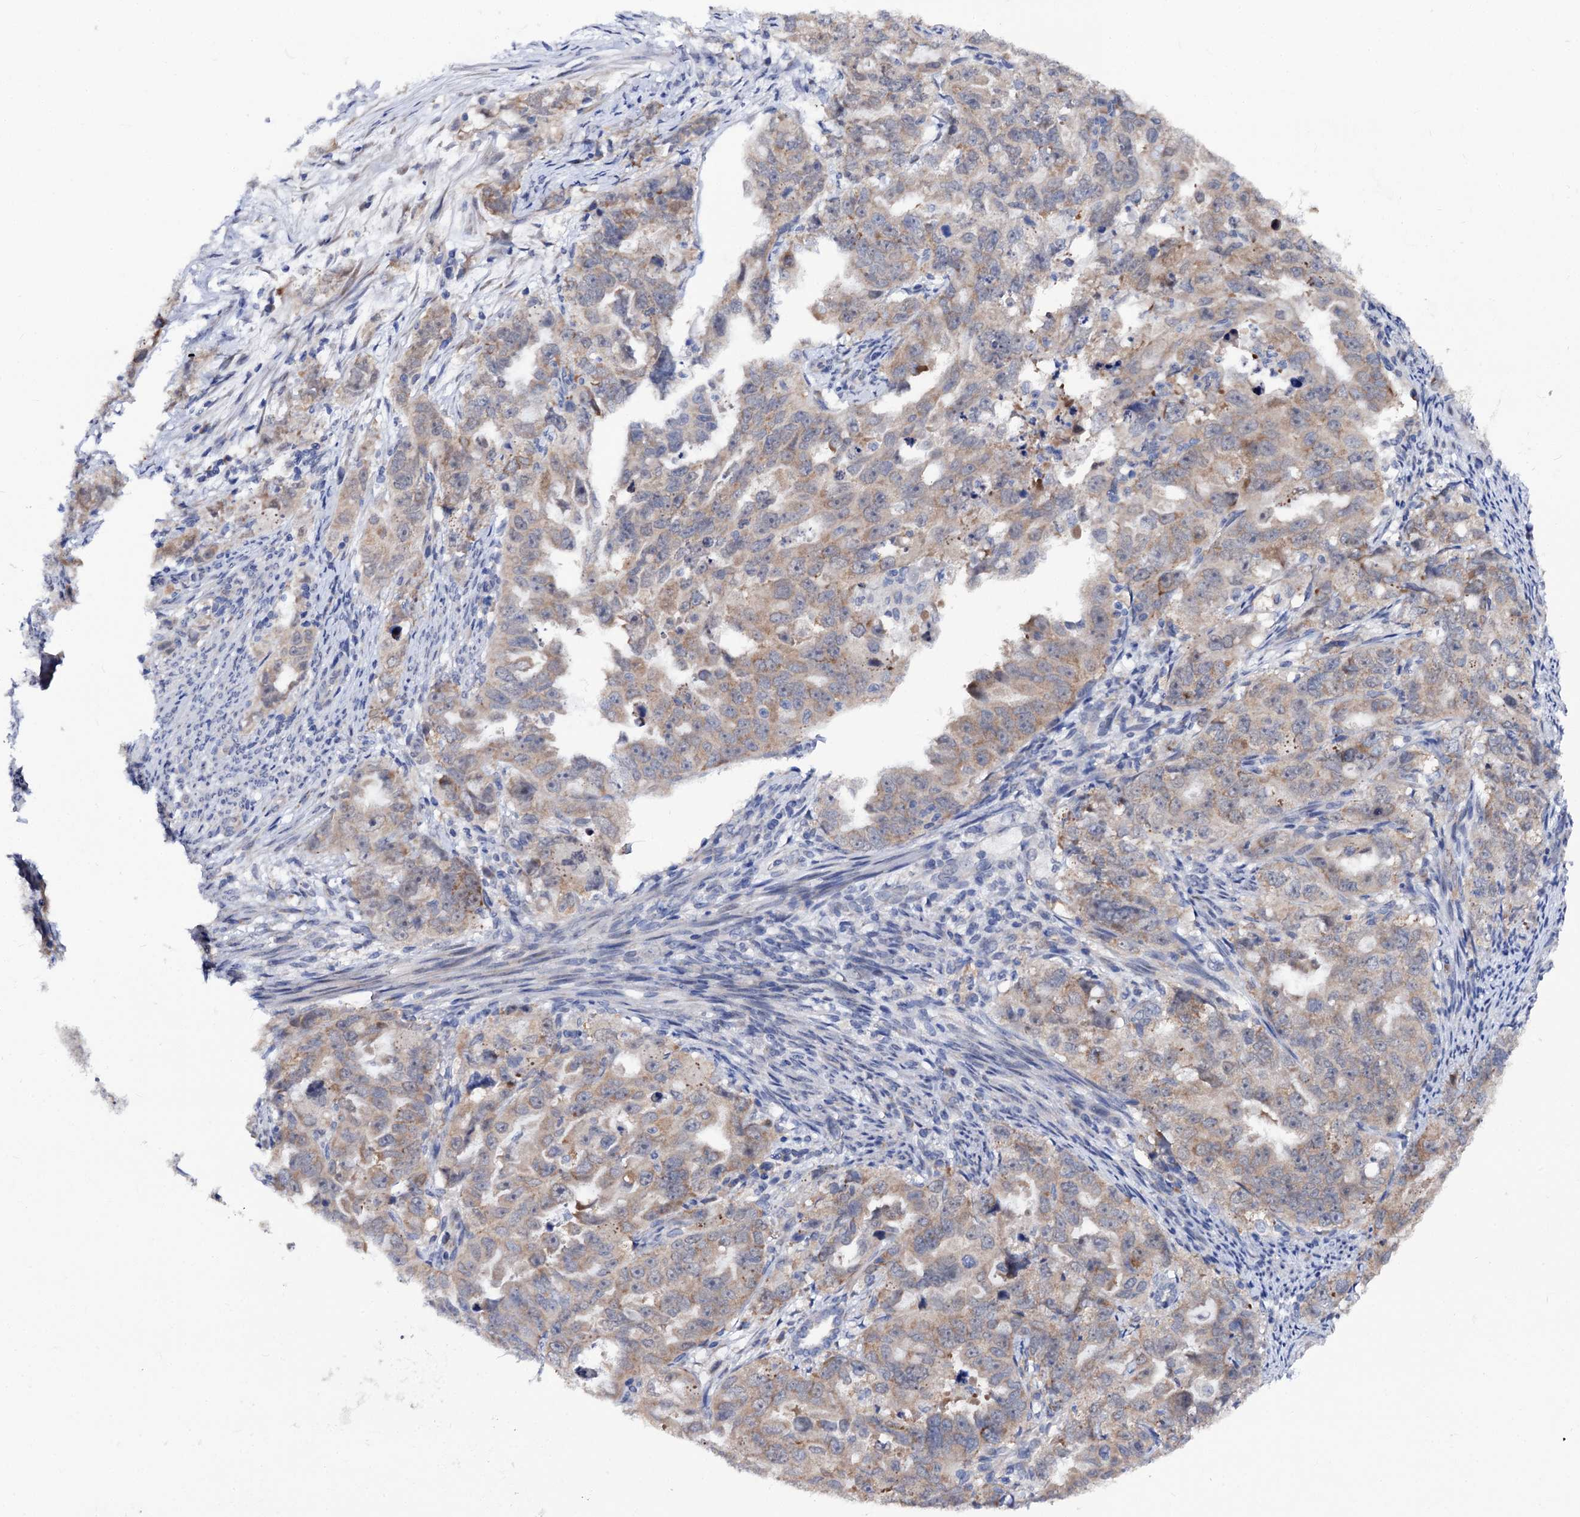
{"staining": {"intensity": "weak", "quantity": ">75%", "location": "cytoplasmic/membranous"}, "tissue": "endometrial cancer", "cell_type": "Tumor cells", "image_type": "cancer", "snomed": [{"axis": "morphology", "description": "Adenocarcinoma, NOS"}, {"axis": "topography", "description": "Endometrium"}], "caption": "A high-resolution histopathology image shows immunohistochemistry (IHC) staining of endometrial cancer, which reveals weak cytoplasmic/membranous positivity in approximately >75% of tumor cells. The staining was performed using DAB, with brown indicating positive protein expression. Nuclei are stained blue with hematoxylin.", "gene": "CAPRIN2", "patient": {"sex": "female", "age": 65}}